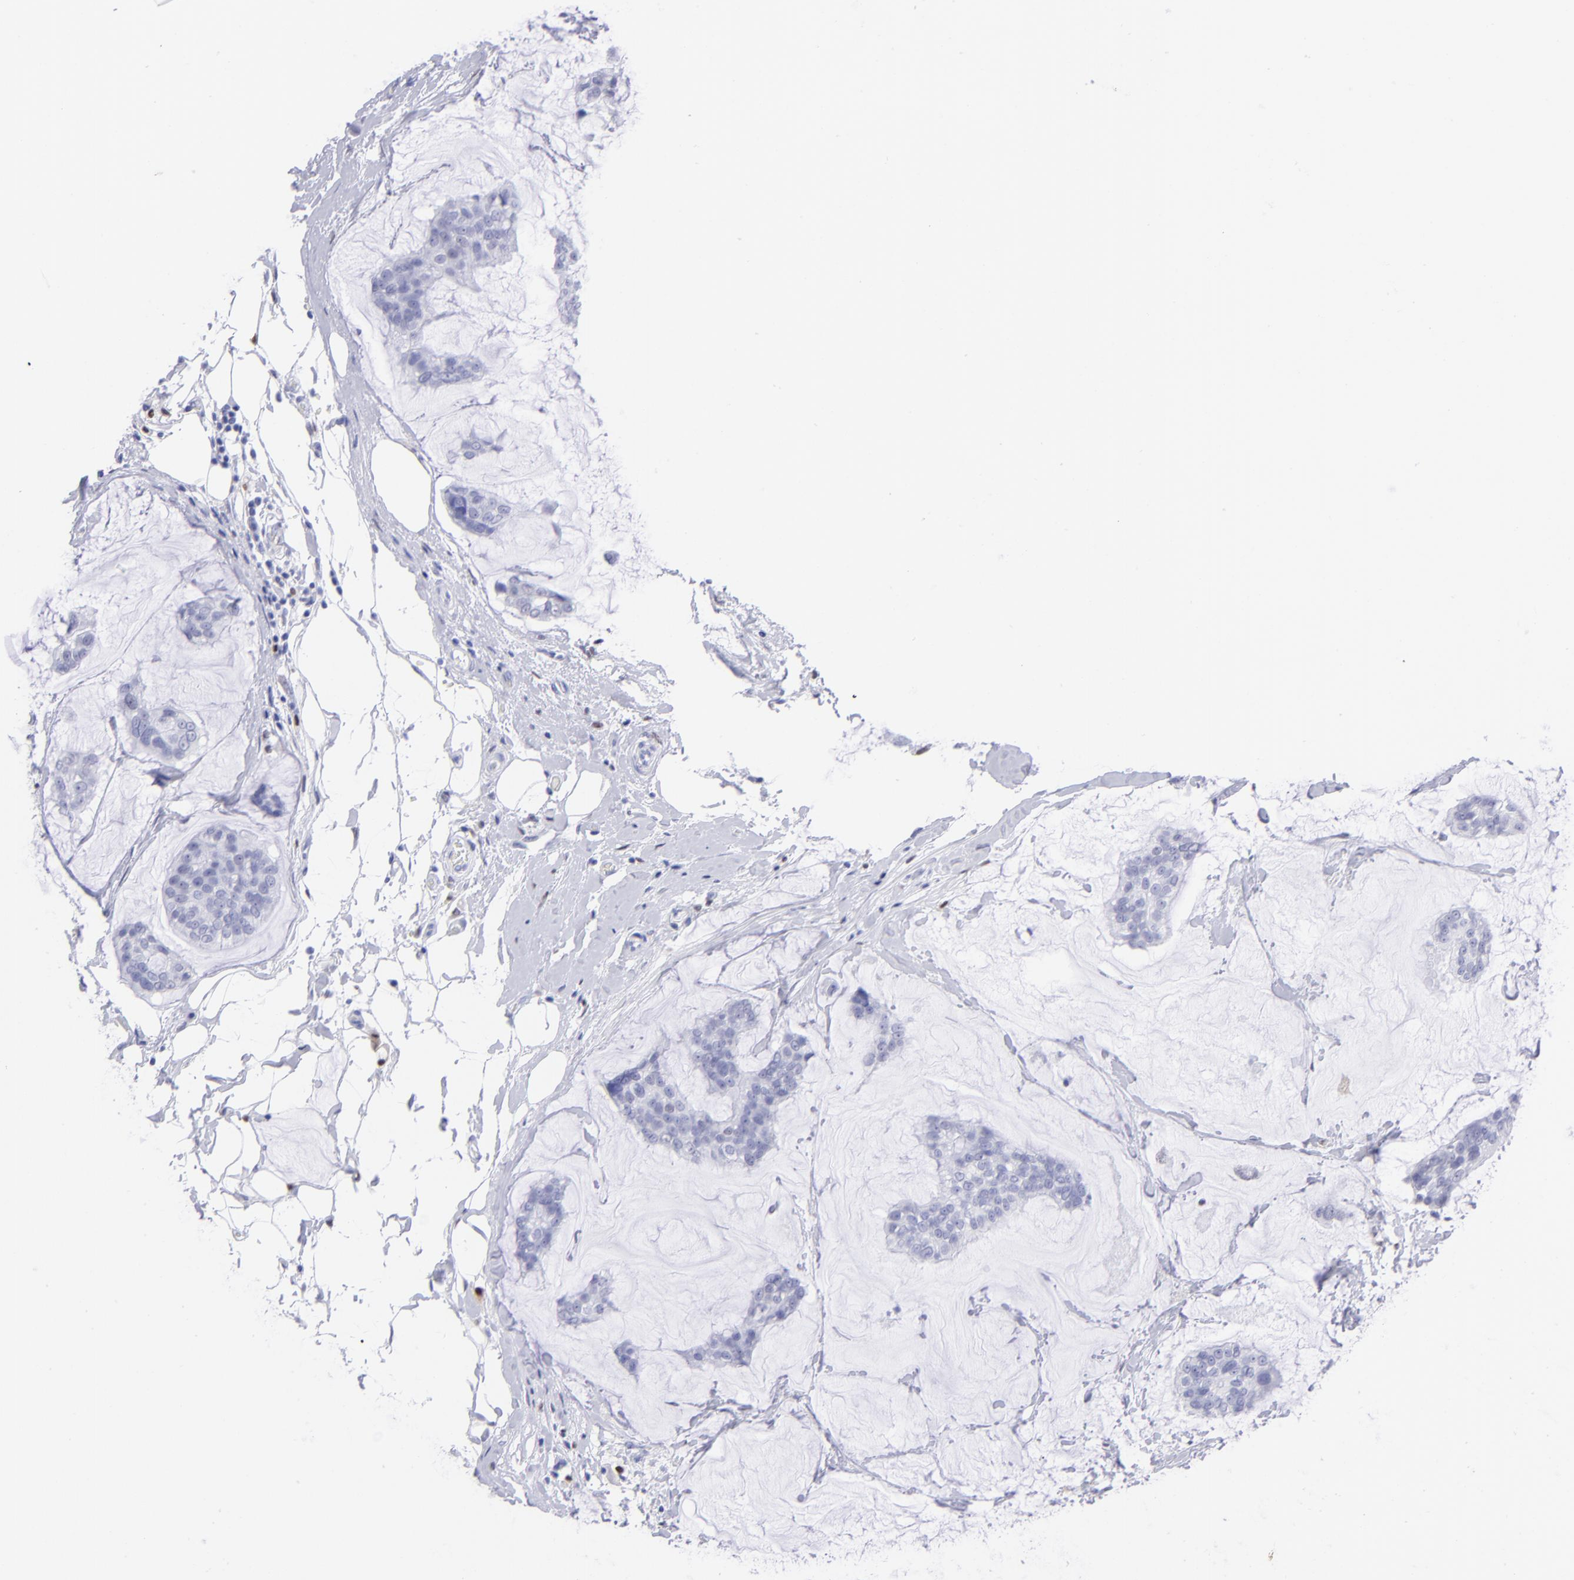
{"staining": {"intensity": "negative", "quantity": "none", "location": "none"}, "tissue": "breast cancer", "cell_type": "Tumor cells", "image_type": "cancer", "snomed": [{"axis": "morphology", "description": "Duct carcinoma"}, {"axis": "topography", "description": "Breast"}], "caption": "Tumor cells show no significant protein positivity in breast invasive ductal carcinoma.", "gene": "MITF", "patient": {"sex": "female", "age": 93}}